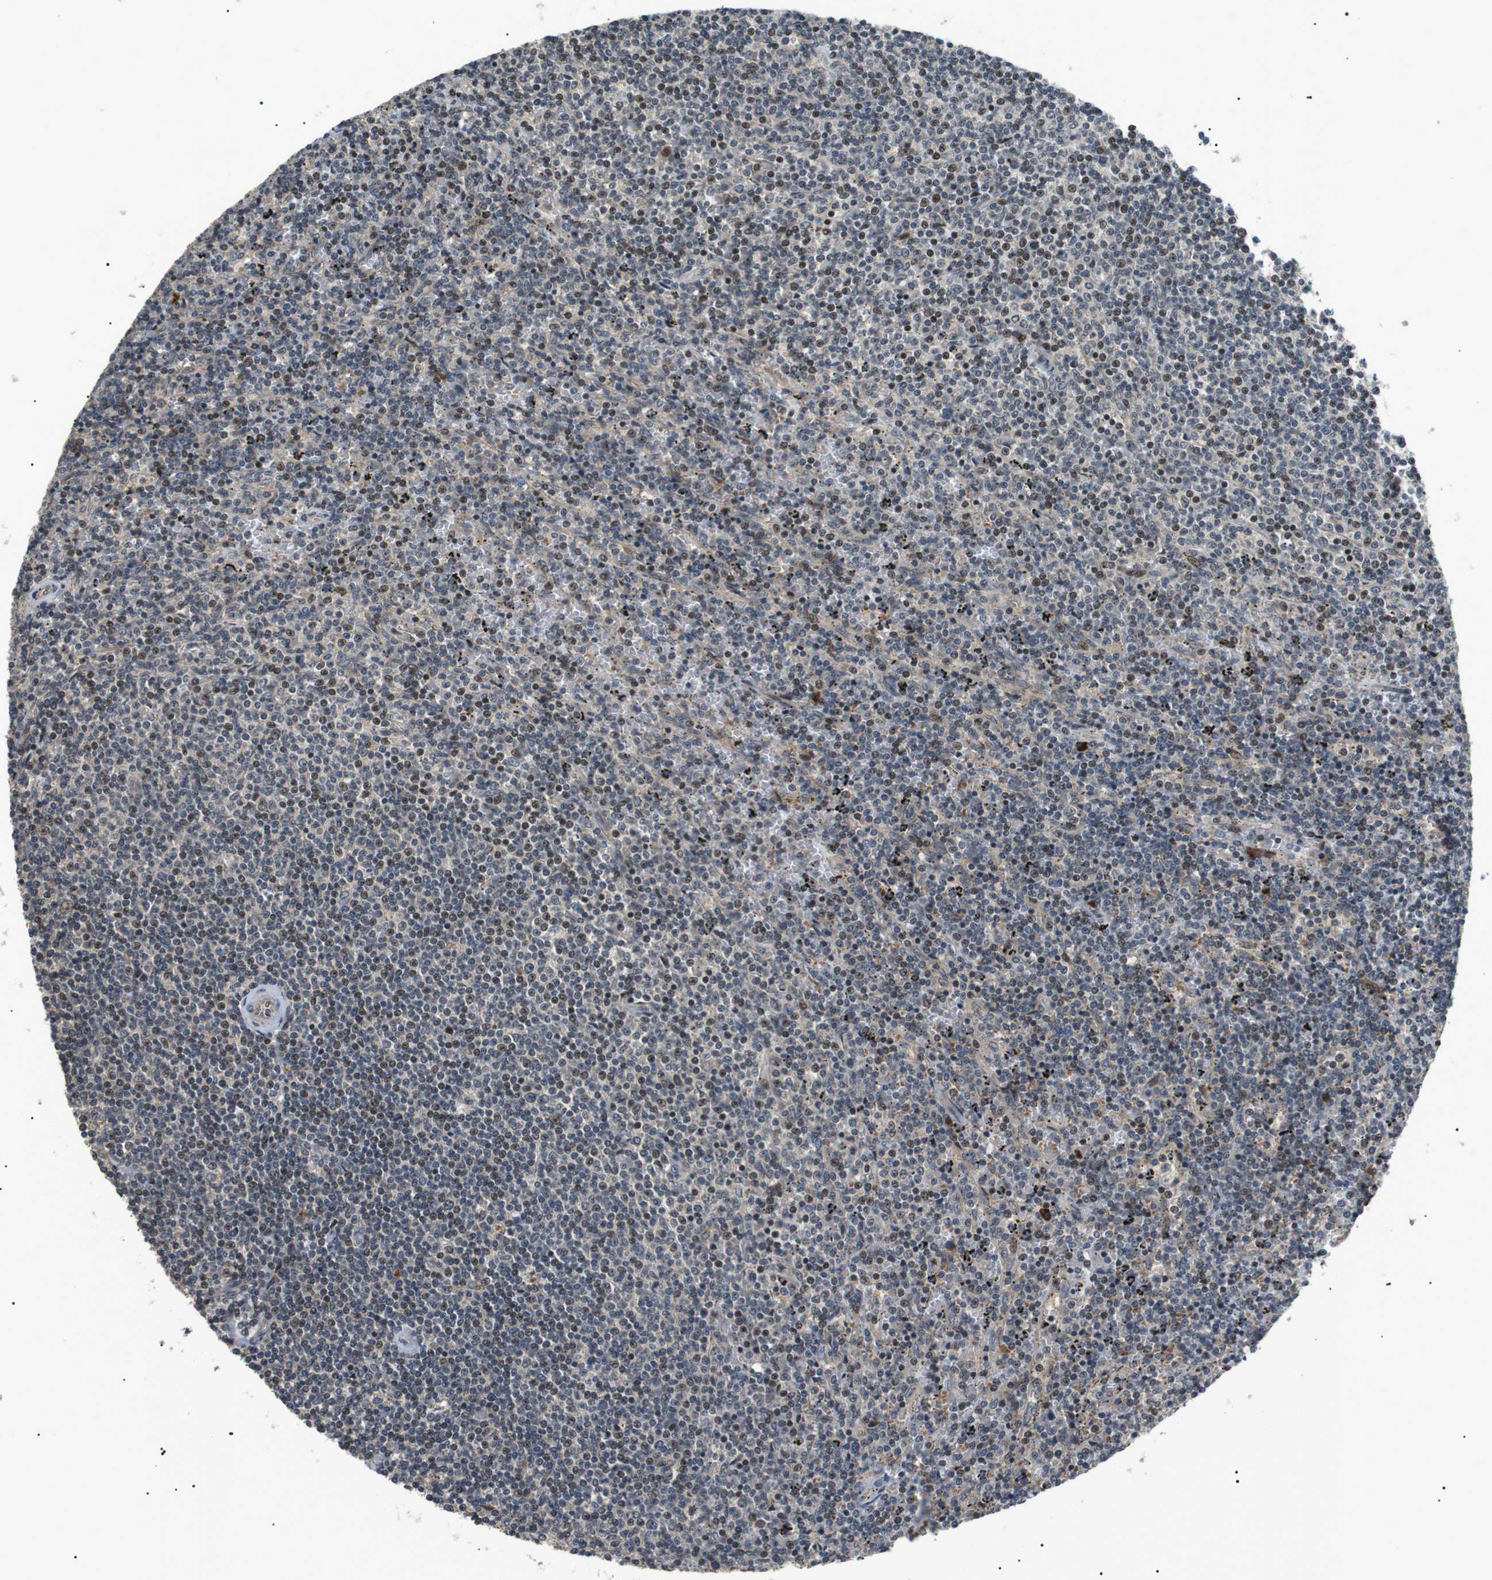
{"staining": {"intensity": "weak", "quantity": "<25%", "location": "nuclear"}, "tissue": "lymphoma", "cell_type": "Tumor cells", "image_type": "cancer", "snomed": [{"axis": "morphology", "description": "Malignant lymphoma, non-Hodgkin's type, Low grade"}, {"axis": "topography", "description": "Spleen"}], "caption": "Tumor cells are negative for protein expression in human low-grade malignant lymphoma, non-Hodgkin's type.", "gene": "HSPA13", "patient": {"sex": "female", "age": 50}}